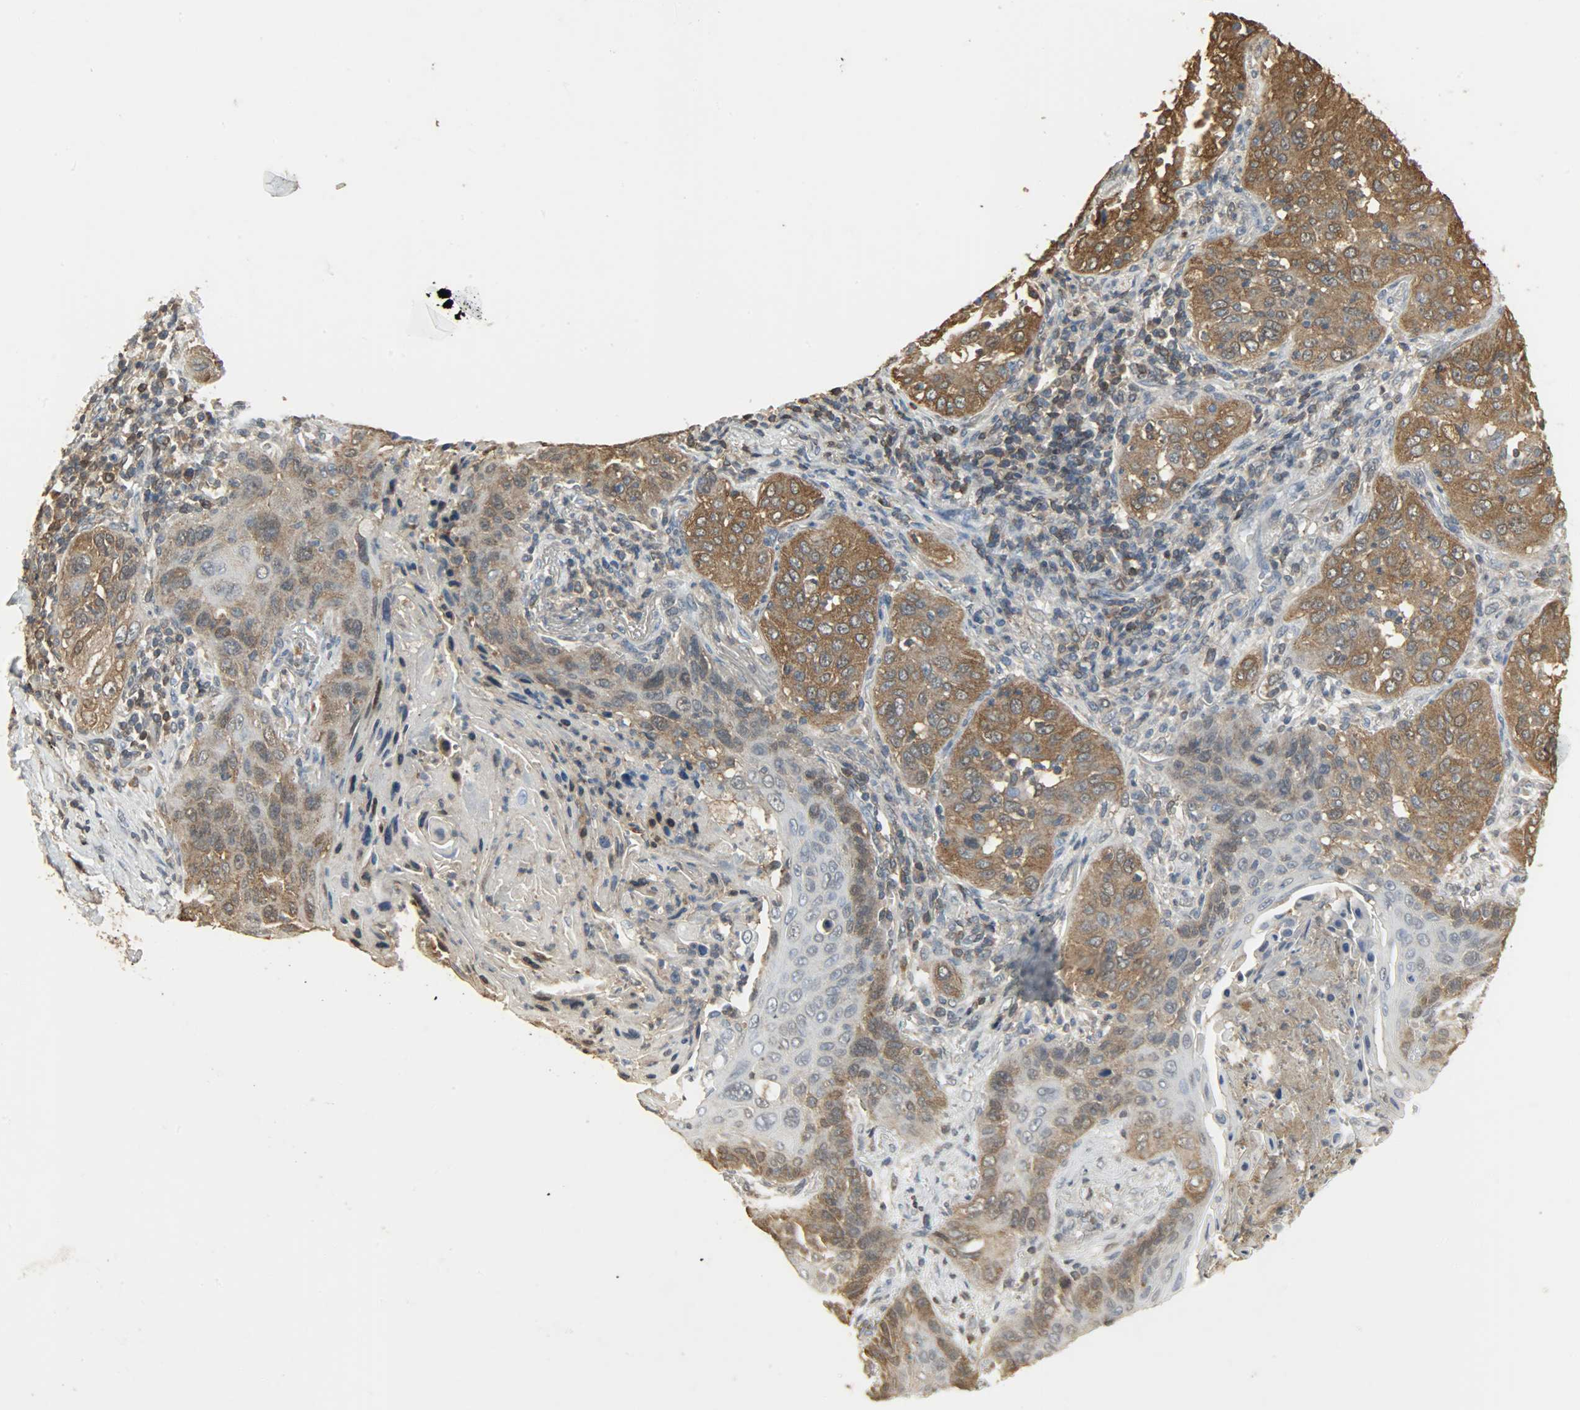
{"staining": {"intensity": "moderate", "quantity": ">75%", "location": "cytoplasmic/membranous"}, "tissue": "lung cancer", "cell_type": "Tumor cells", "image_type": "cancer", "snomed": [{"axis": "morphology", "description": "Squamous cell carcinoma, NOS"}, {"axis": "topography", "description": "Lung"}], "caption": "High-power microscopy captured an immunohistochemistry (IHC) photomicrograph of lung cancer (squamous cell carcinoma), revealing moderate cytoplasmic/membranous positivity in approximately >75% of tumor cells.", "gene": "LDHB", "patient": {"sex": "female", "age": 67}}